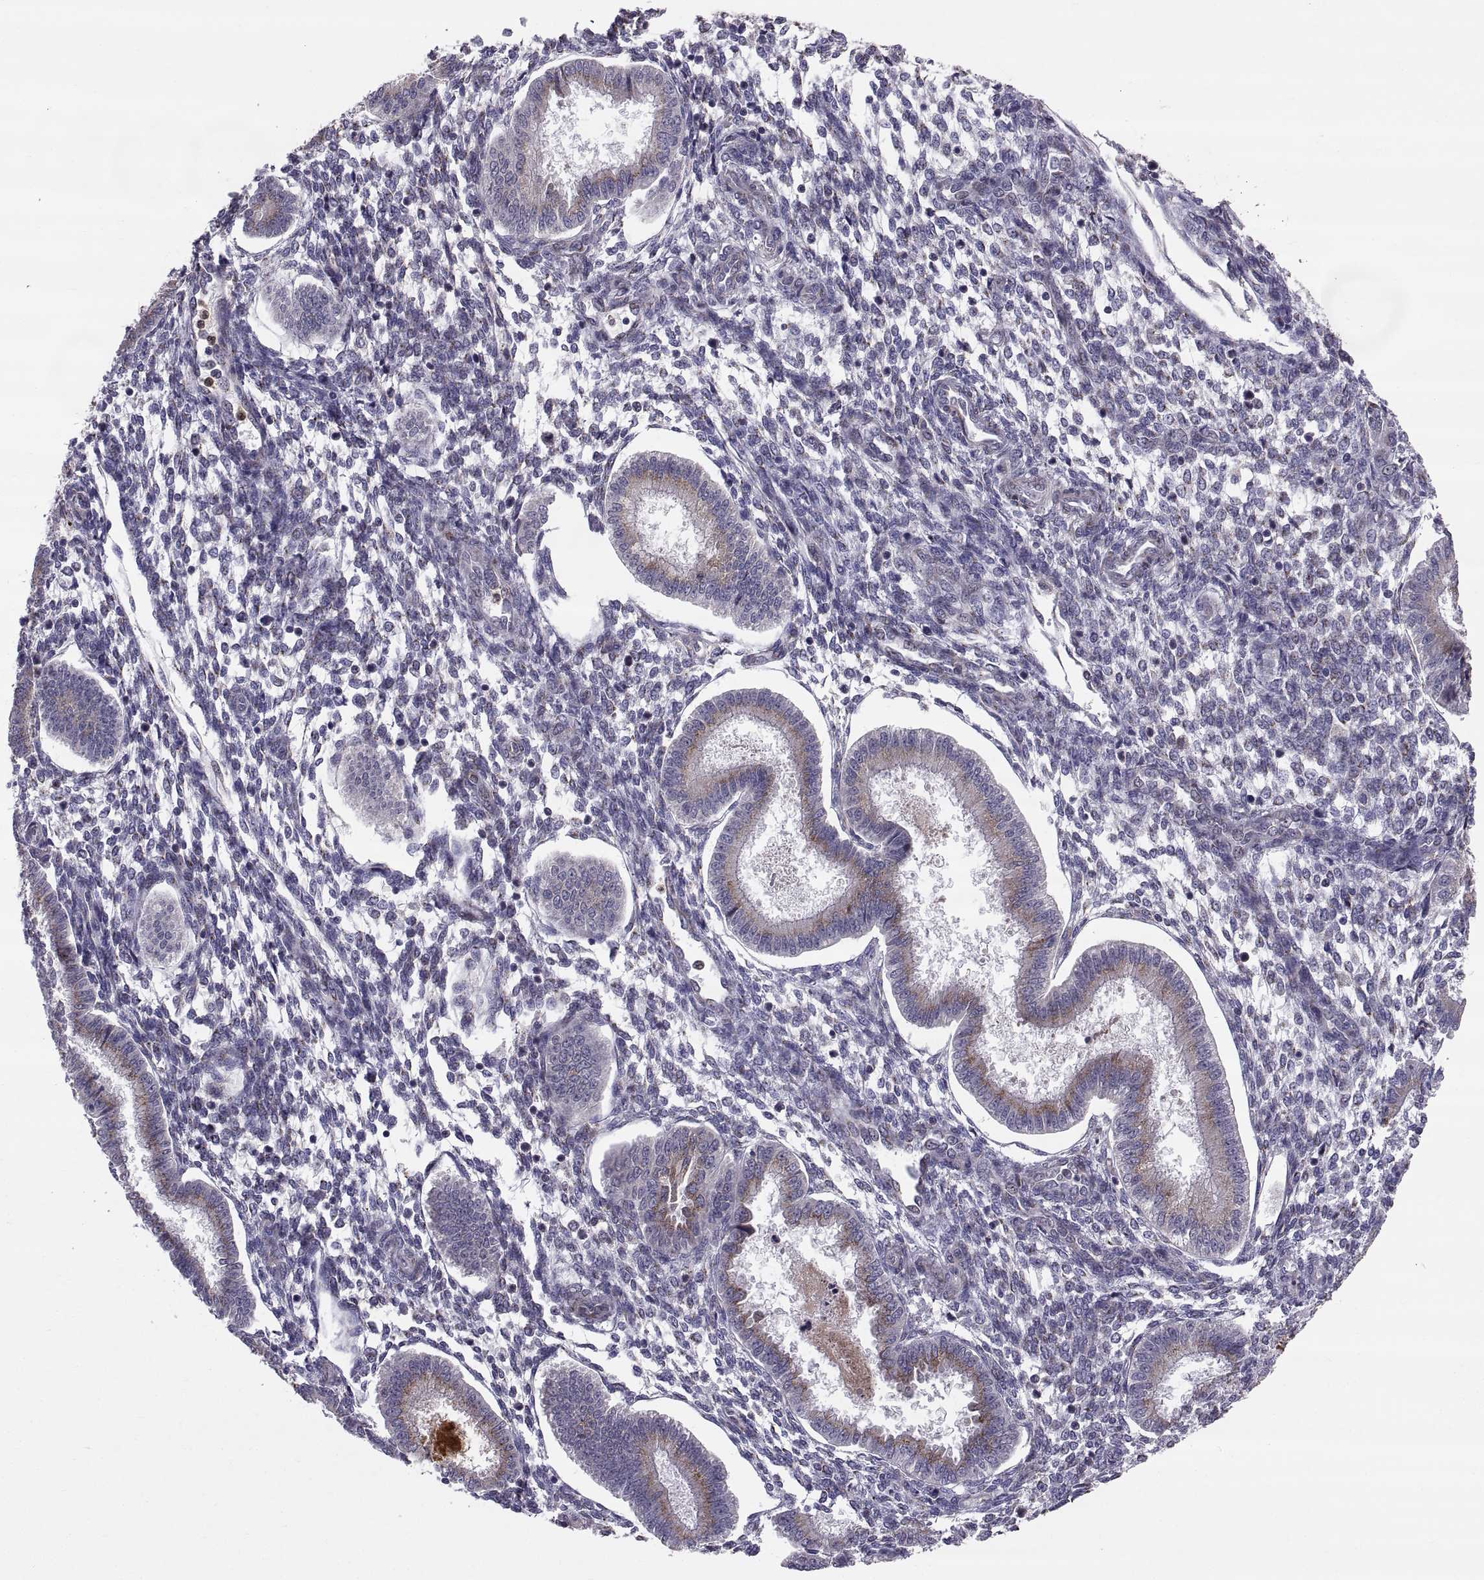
{"staining": {"intensity": "negative", "quantity": "none", "location": "none"}, "tissue": "endometrium", "cell_type": "Cells in endometrial stroma", "image_type": "normal", "snomed": [{"axis": "morphology", "description": "Normal tissue, NOS"}, {"axis": "topography", "description": "Endometrium"}], "caption": "Histopathology image shows no protein staining in cells in endometrial stroma of normal endometrium.", "gene": "TESC", "patient": {"sex": "female", "age": 43}}